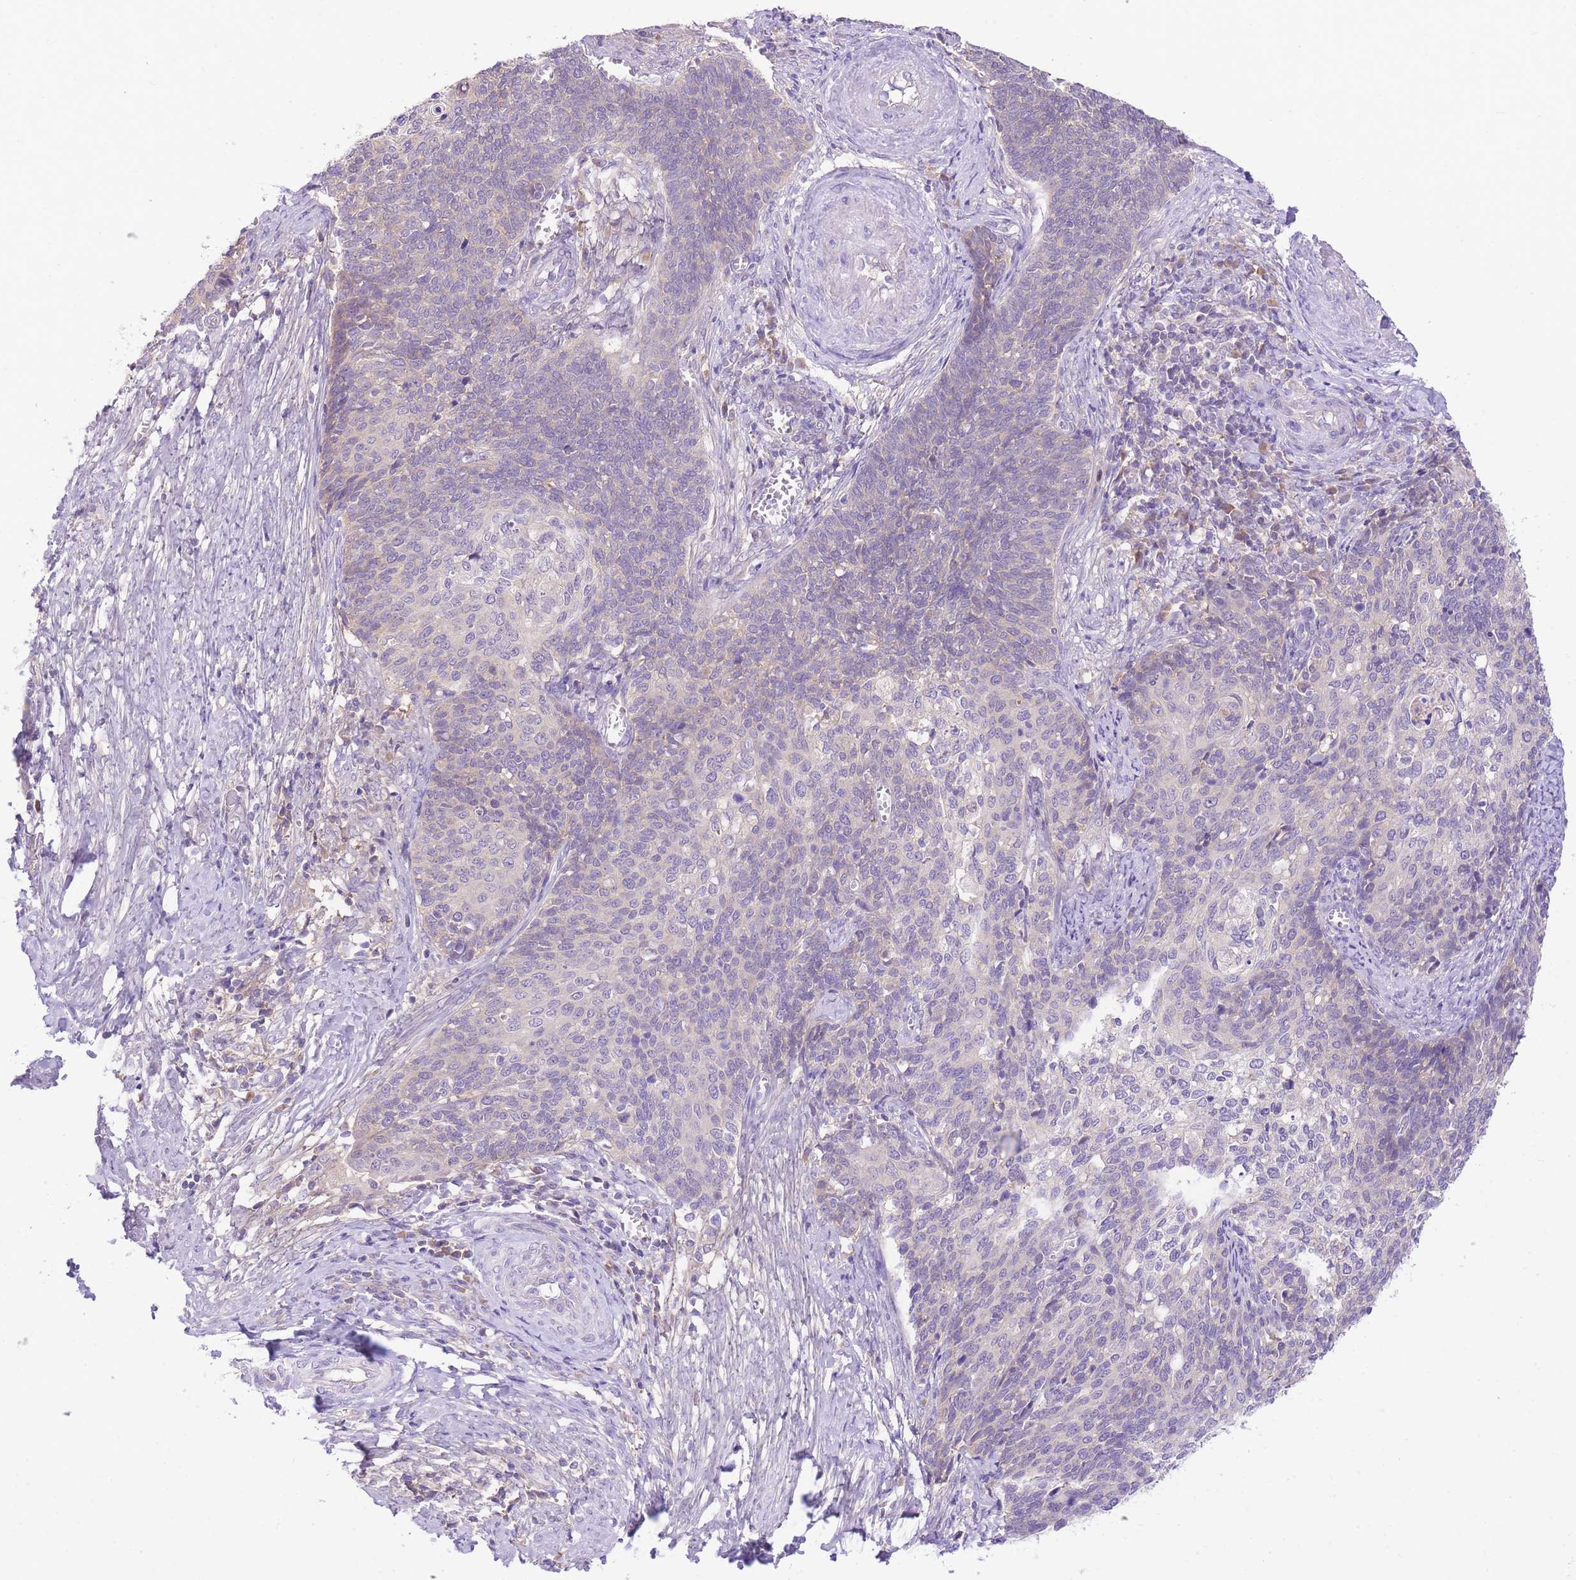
{"staining": {"intensity": "negative", "quantity": "none", "location": "none"}, "tissue": "cervical cancer", "cell_type": "Tumor cells", "image_type": "cancer", "snomed": [{"axis": "morphology", "description": "Squamous cell carcinoma, NOS"}, {"axis": "topography", "description": "Cervix"}], "caption": "Immunohistochemistry photomicrograph of neoplastic tissue: human cervical cancer (squamous cell carcinoma) stained with DAB exhibits no significant protein expression in tumor cells. (DAB immunohistochemistry visualized using brightfield microscopy, high magnification).", "gene": "LIPH", "patient": {"sex": "female", "age": 39}}